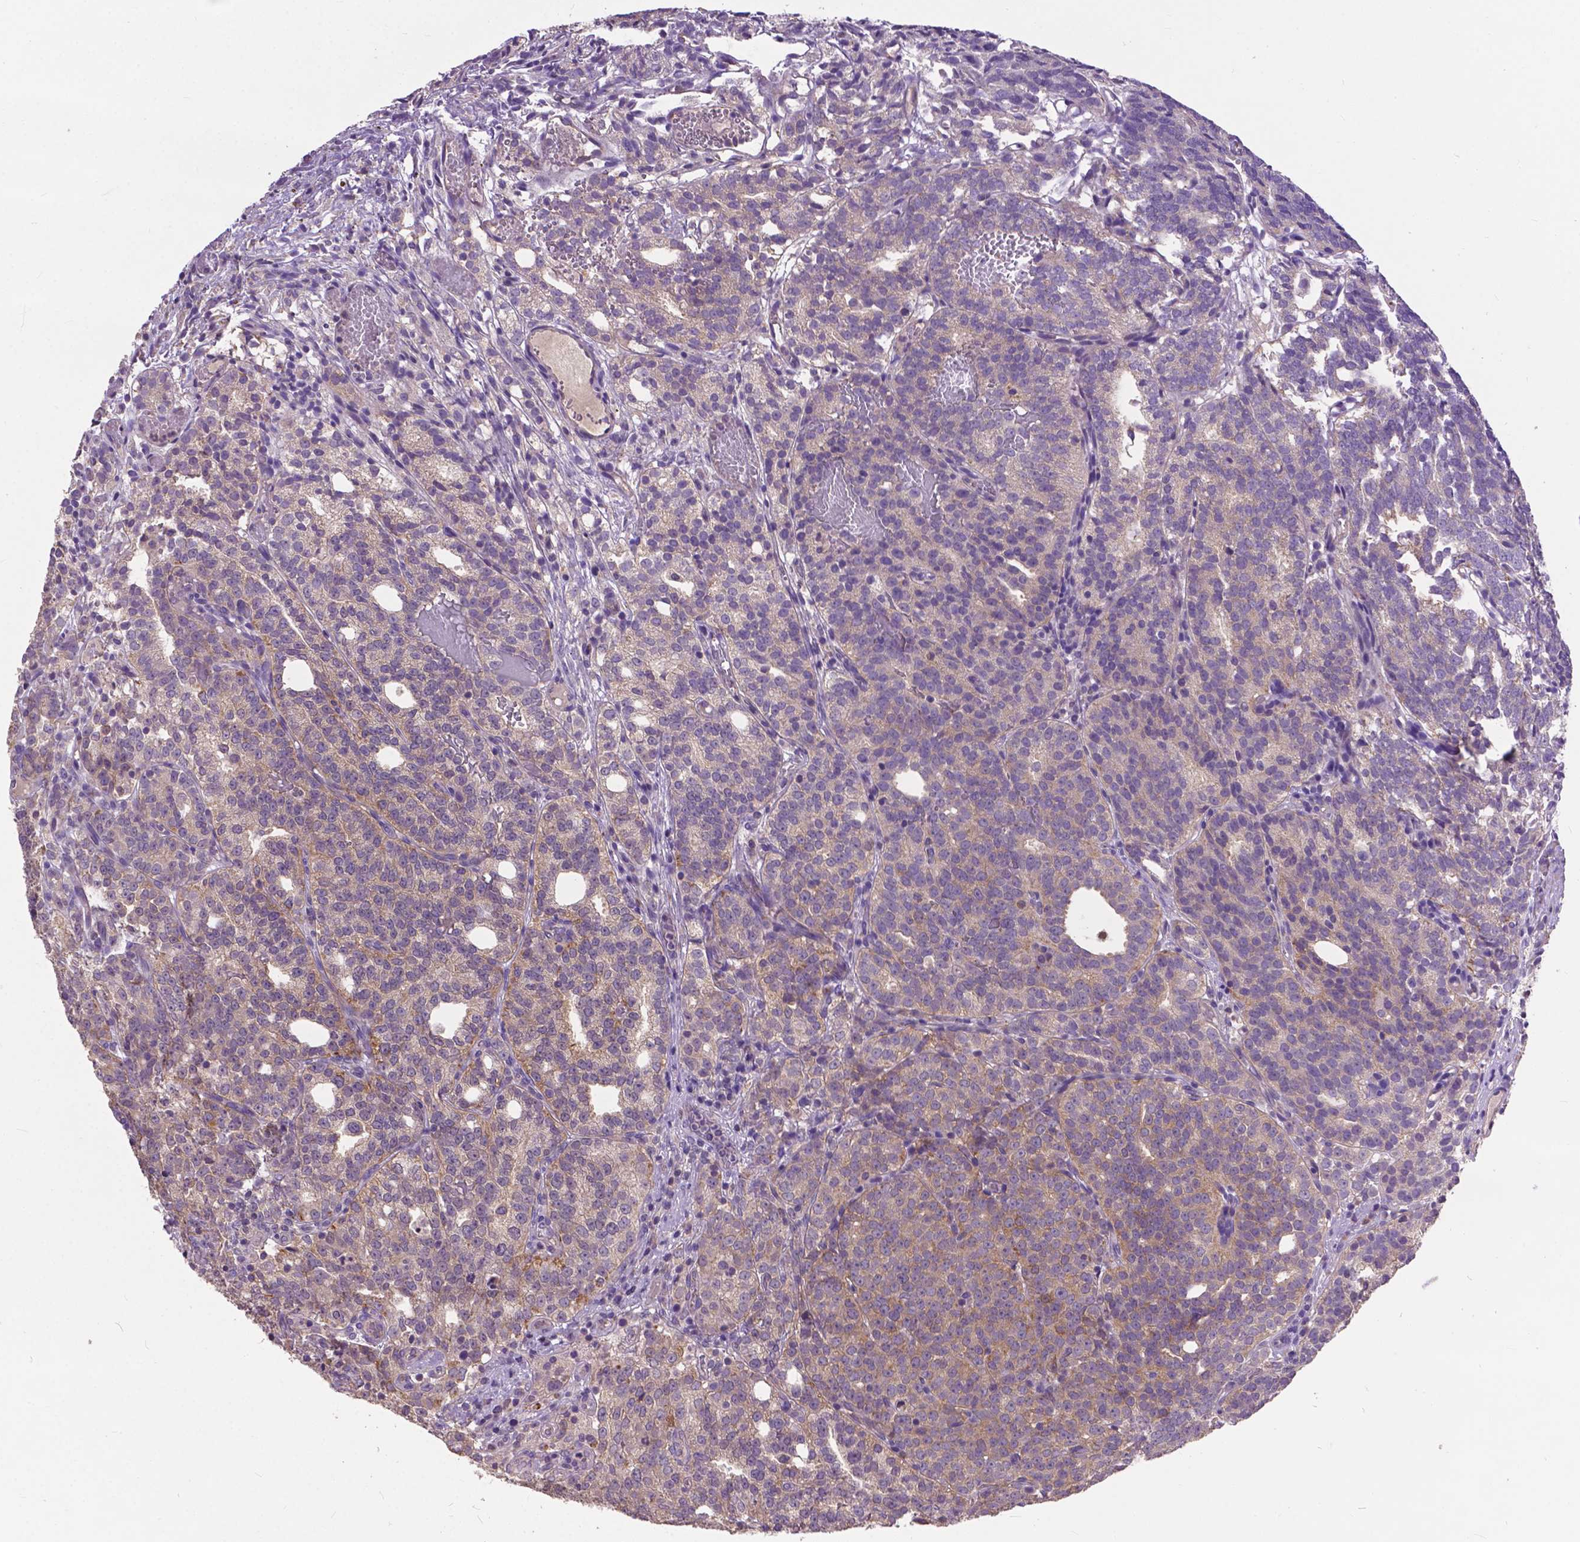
{"staining": {"intensity": "moderate", "quantity": "<25%", "location": "cytoplasmic/membranous"}, "tissue": "prostate cancer", "cell_type": "Tumor cells", "image_type": "cancer", "snomed": [{"axis": "morphology", "description": "Adenocarcinoma, High grade"}, {"axis": "topography", "description": "Prostate"}], "caption": "Prostate cancer stained with immunohistochemistry exhibits moderate cytoplasmic/membranous staining in approximately <25% of tumor cells.", "gene": "ZNF337", "patient": {"sex": "male", "age": 53}}